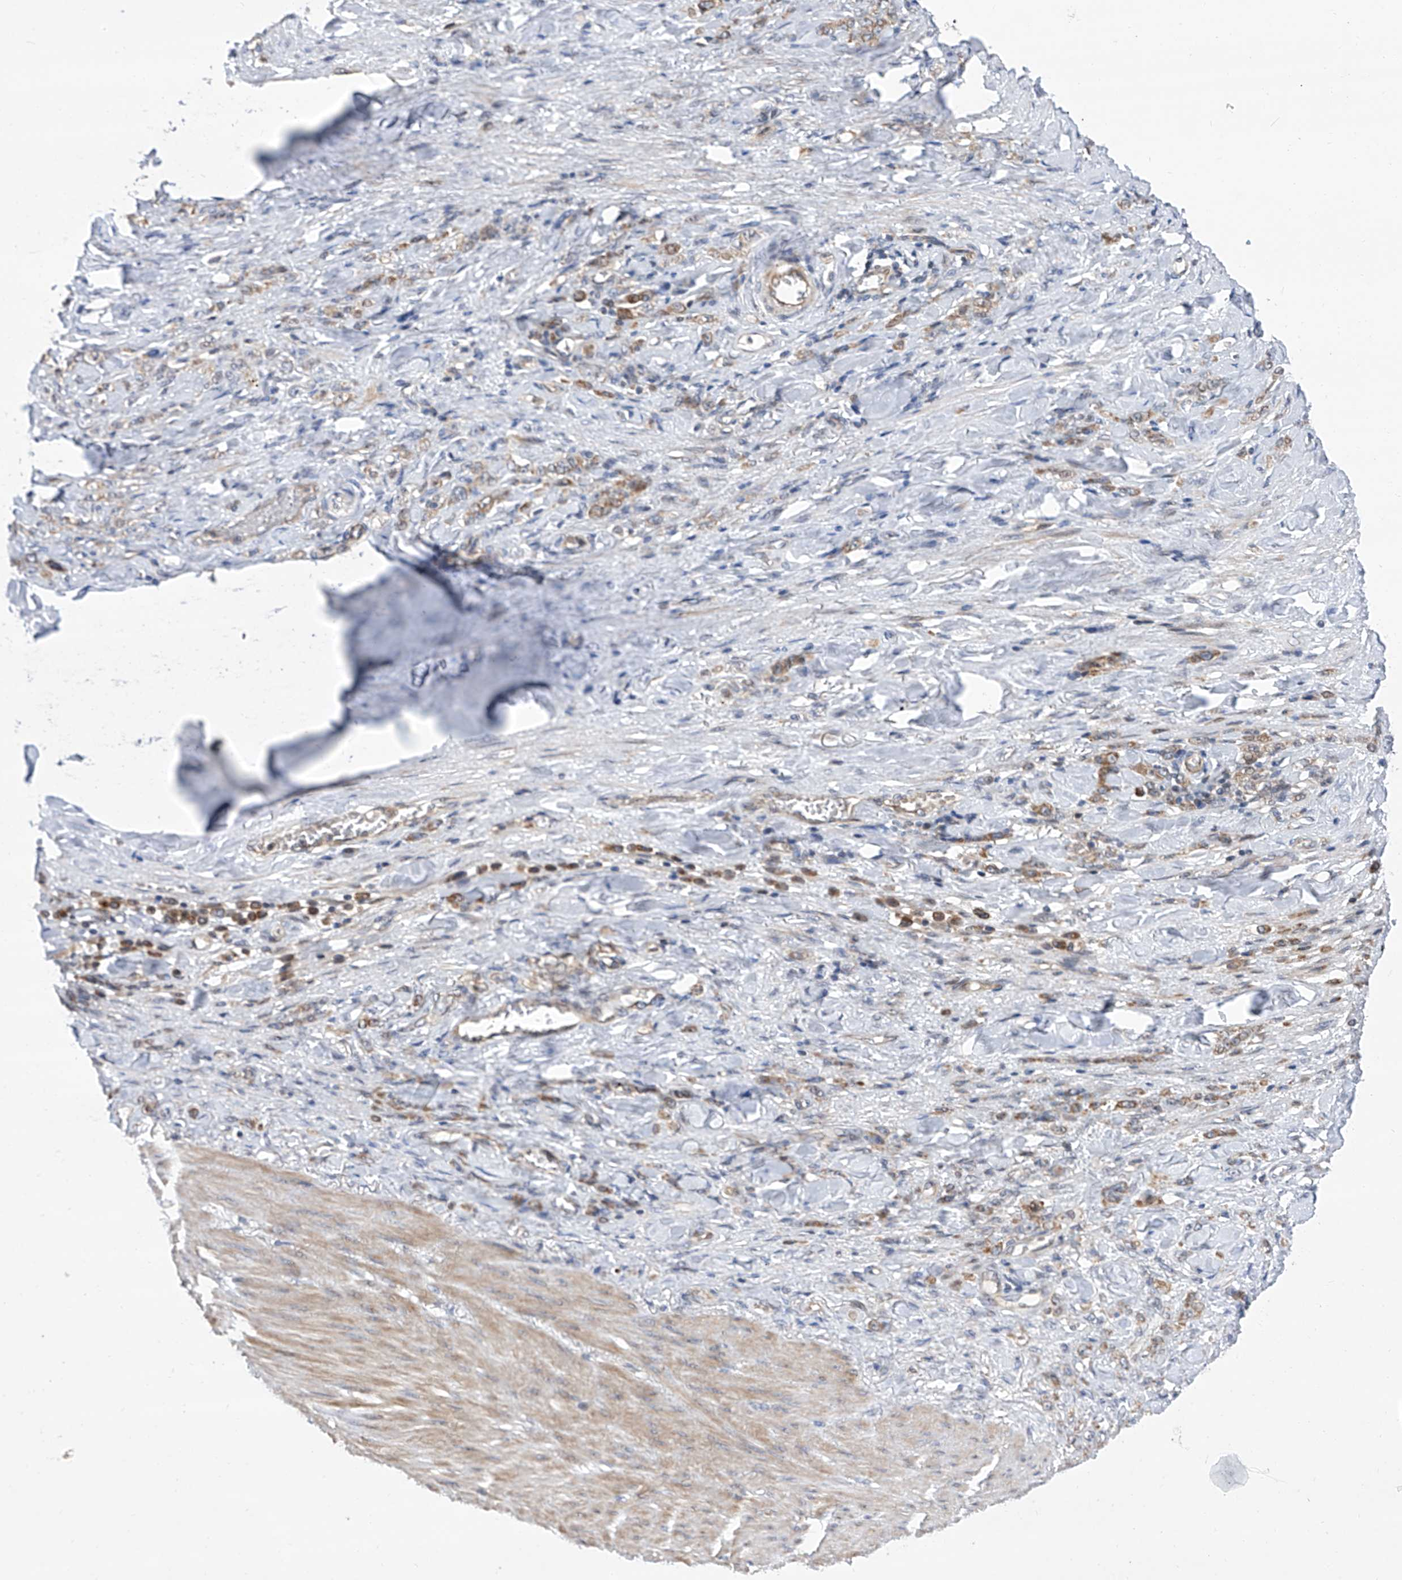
{"staining": {"intensity": "weak", "quantity": "25%-75%", "location": "cytoplasmic/membranous"}, "tissue": "stomach cancer", "cell_type": "Tumor cells", "image_type": "cancer", "snomed": [{"axis": "morphology", "description": "Normal tissue, NOS"}, {"axis": "morphology", "description": "Adenocarcinoma, NOS"}, {"axis": "topography", "description": "Stomach"}], "caption": "Protein expression analysis of human stomach adenocarcinoma reveals weak cytoplasmic/membranous positivity in approximately 25%-75% of tumor cells.", "gene": "FARP2", "patient": {"sex": "male", "age": 82}}